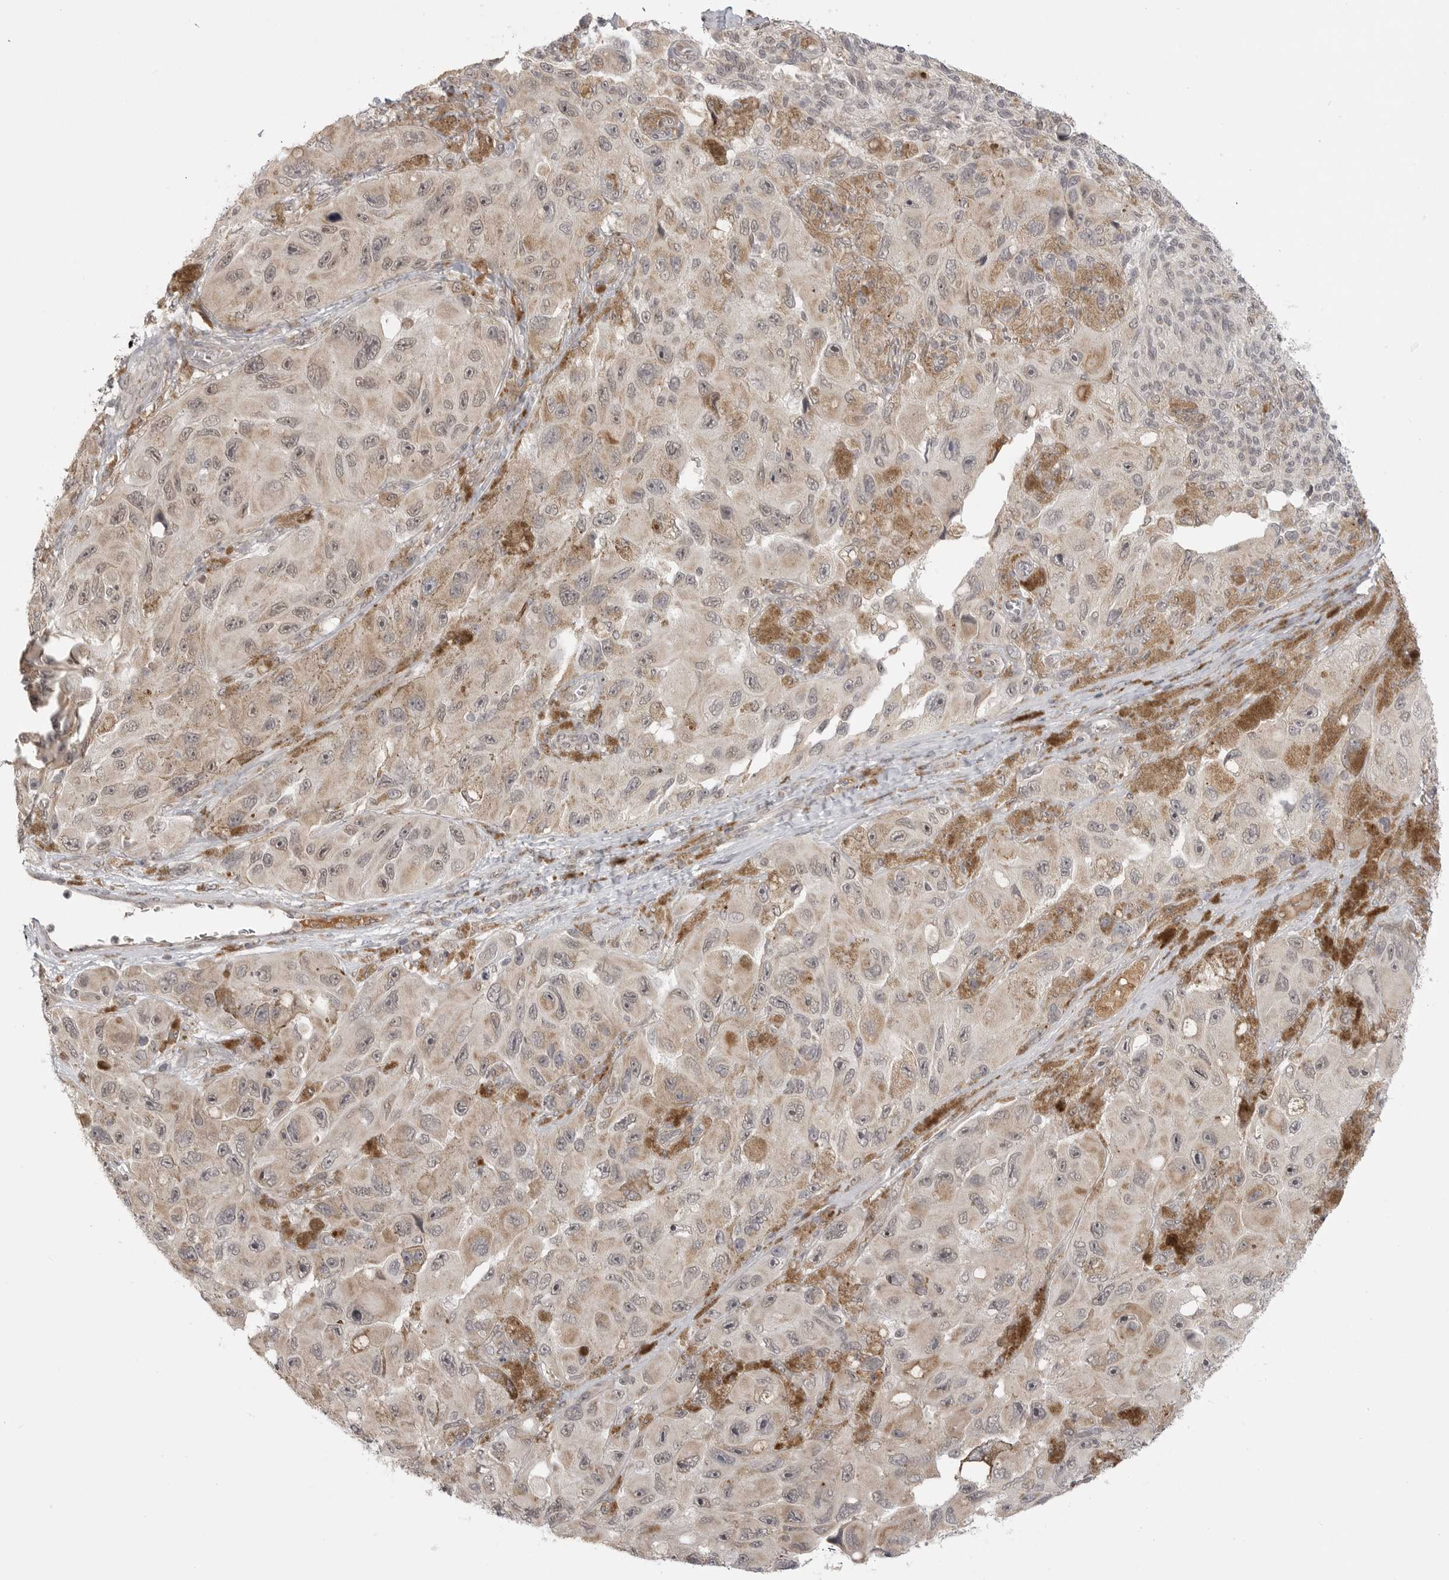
{"staining": {"intensity": "weak", "quantity": "25%-75%", "location": "cytoplasmic/membranous,nuclear"}, "tissue": "melanoma", "cell_type": "Tumor cells", "image_type": "cancer", "snomed": [{"axis": "morphology", "description": "Malignant melanoma, NOS"}, {"axis": "topography", "description": "Skin"}], "caption": "Melanoma tissue displays weak cytoplasmic/membranous and nuclear positivity in approximately 25%-75% of tumor cells, visualized by immunohistochemistry. (brown staining indicates protein expression, while blue staining denotes nuclei).", "gene": "KALRN", "patient": {"sex": "female", "age": 73}}